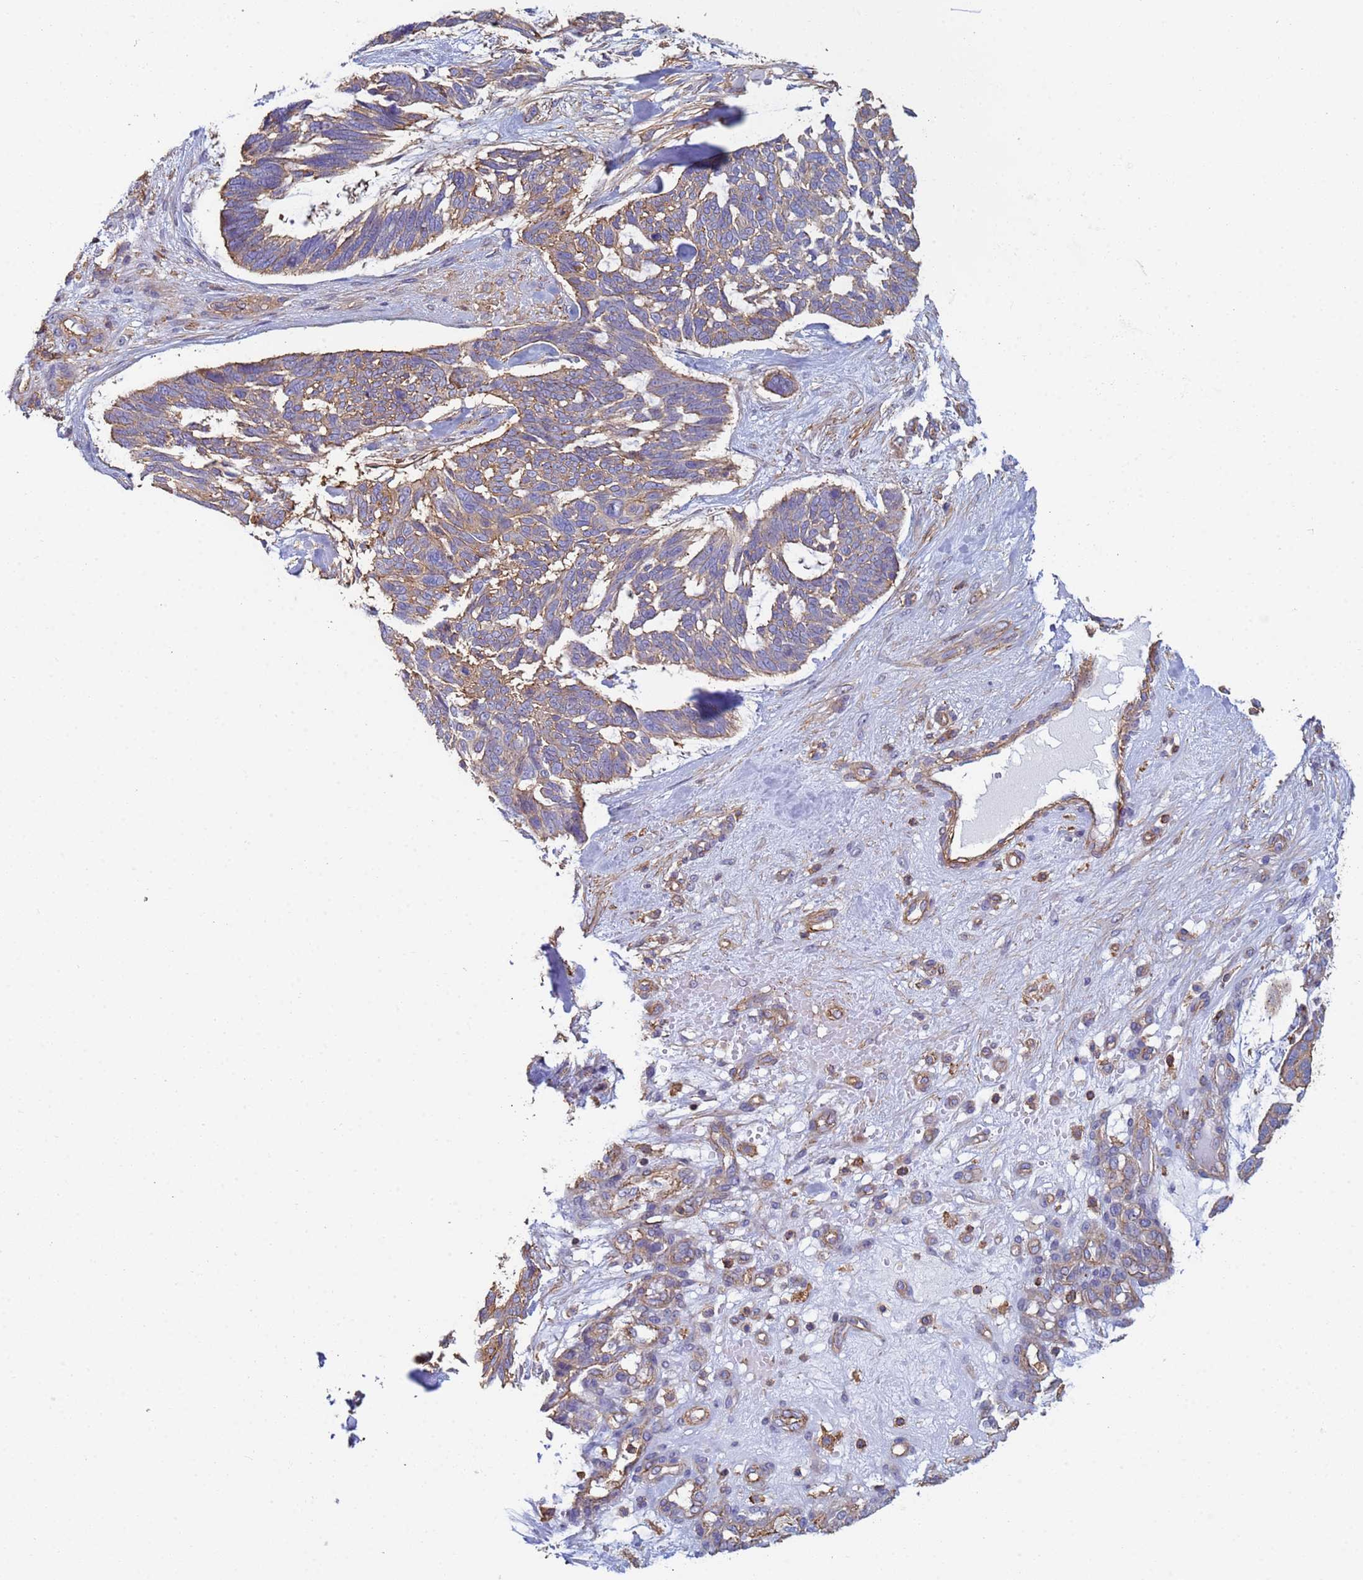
{"staining": {"intensity": "moderate", "quantity": ">75%", "location": "cytoplasmic/membranous"}, "tissue": "skin cancer", "cell_type": "Tumor cells", "image_type": "cancer", "snomed": [{"axis": "morphology", "description": "Basal cell carcinoma"}, {"axis": "topography", "description": "Skin"}], "caption": "This photomicrograph exhibits basal cell carcinoma (skin) stained with immunohistochemistry to label a protein in brown. The cytoplasmic/membranous of tumor cells show moderate positivity for the protein. Nuclei are counter-stained blue.", "gene": "ZNG1B", "patient": {"sex": "male", "age": 88}}